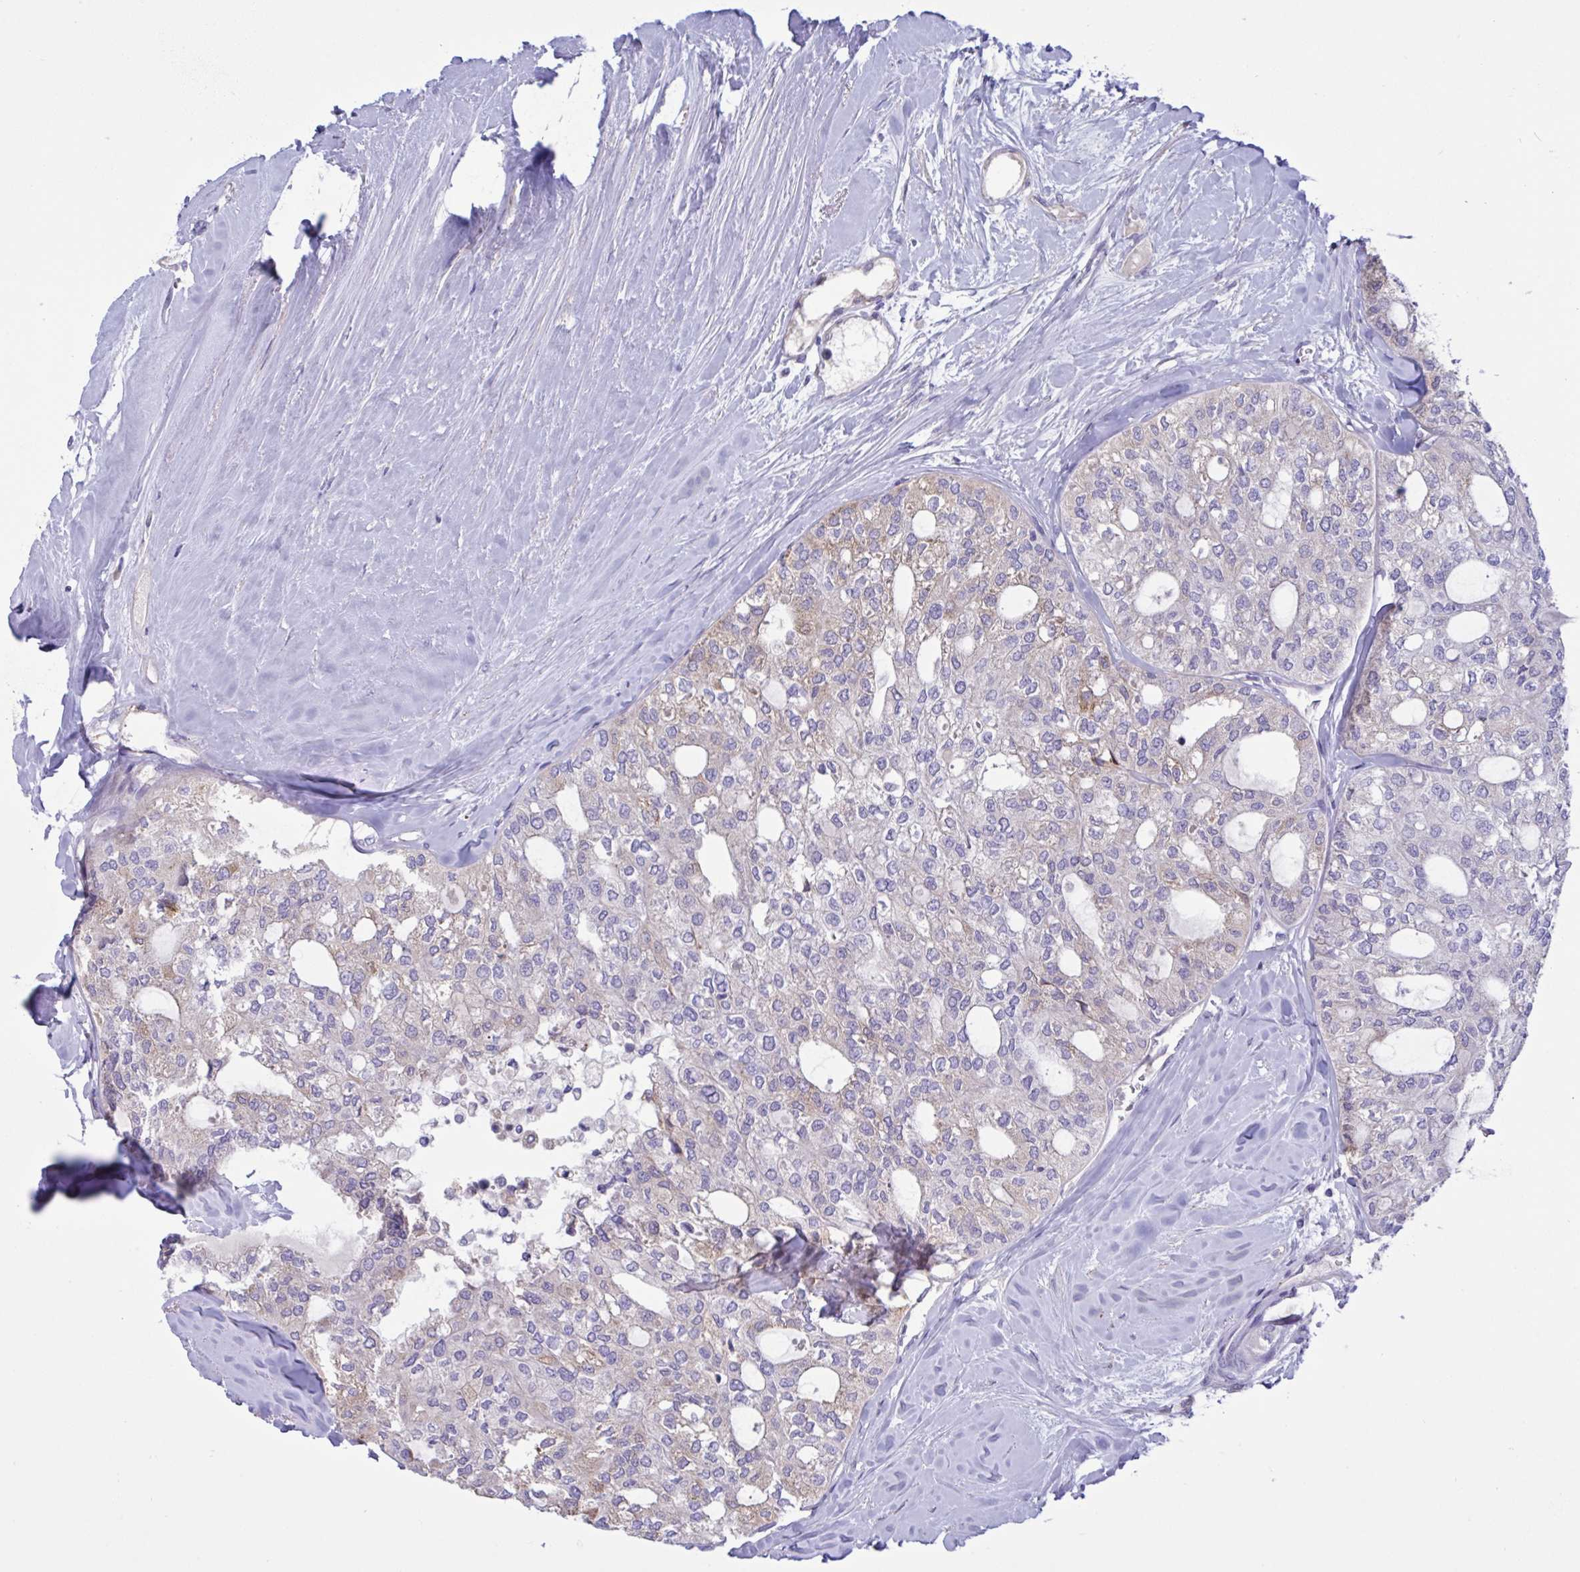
{"staining": {"intensity": "weak", "quantity": "<25%", "location": "cytoplasmic/membranous"}, "tissue": "thyroid cancer", "cell_type": "Tumor cells", "image_type": "cancer", "snomed": [{"axis": "morphology", "description": "Follicular adenoma carcinoma, NOS"}, {"axis": "topography", "description": "Thyroid gland"}], "caption": "This is an immunohistochemistry photomicrograph of follicular adenoma carcinoma (thyroid). There is no positivity in tumor cells.", "gene": "SLC66A1", "patient": {"sex": "male", "age": 75}}